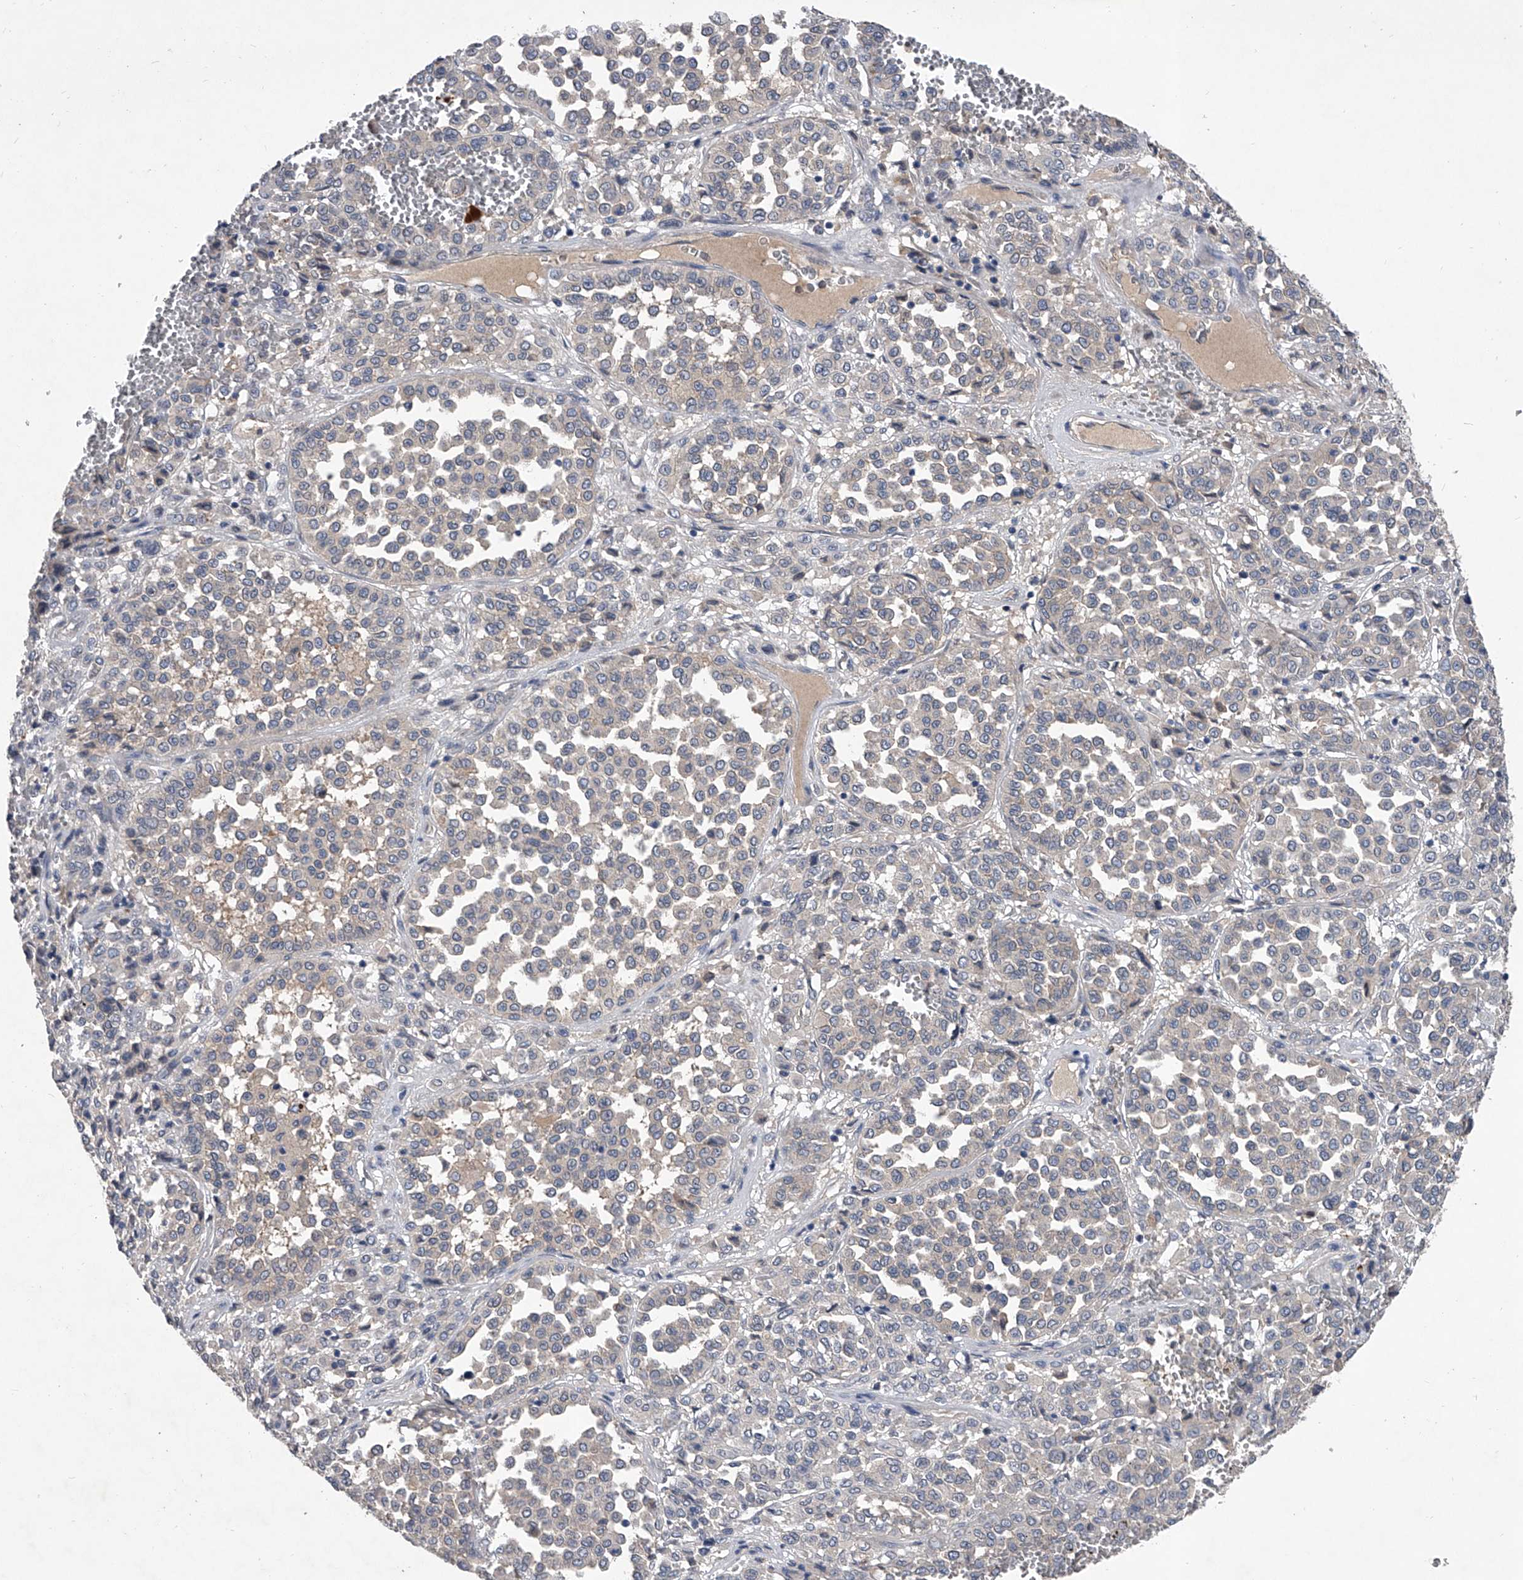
{"staining": {"intensity": "negative", "quantity": "none", "location": "none"}, "tissue": "melanoma", "cell_type": "Tumor cells", "image_type": "cancer", "snomed": [{"axis": "morphology", "description": "Malignant melanoma, Metastatic site"}, {"axis": "topography", "description": "Pancreas"}], "caption": "A micrograph of human melanoma is negative for staining in tumor cells. Nuclei are stained in blue.", "gene": "C5", "patient": {"sex": "female", "age": 30}}